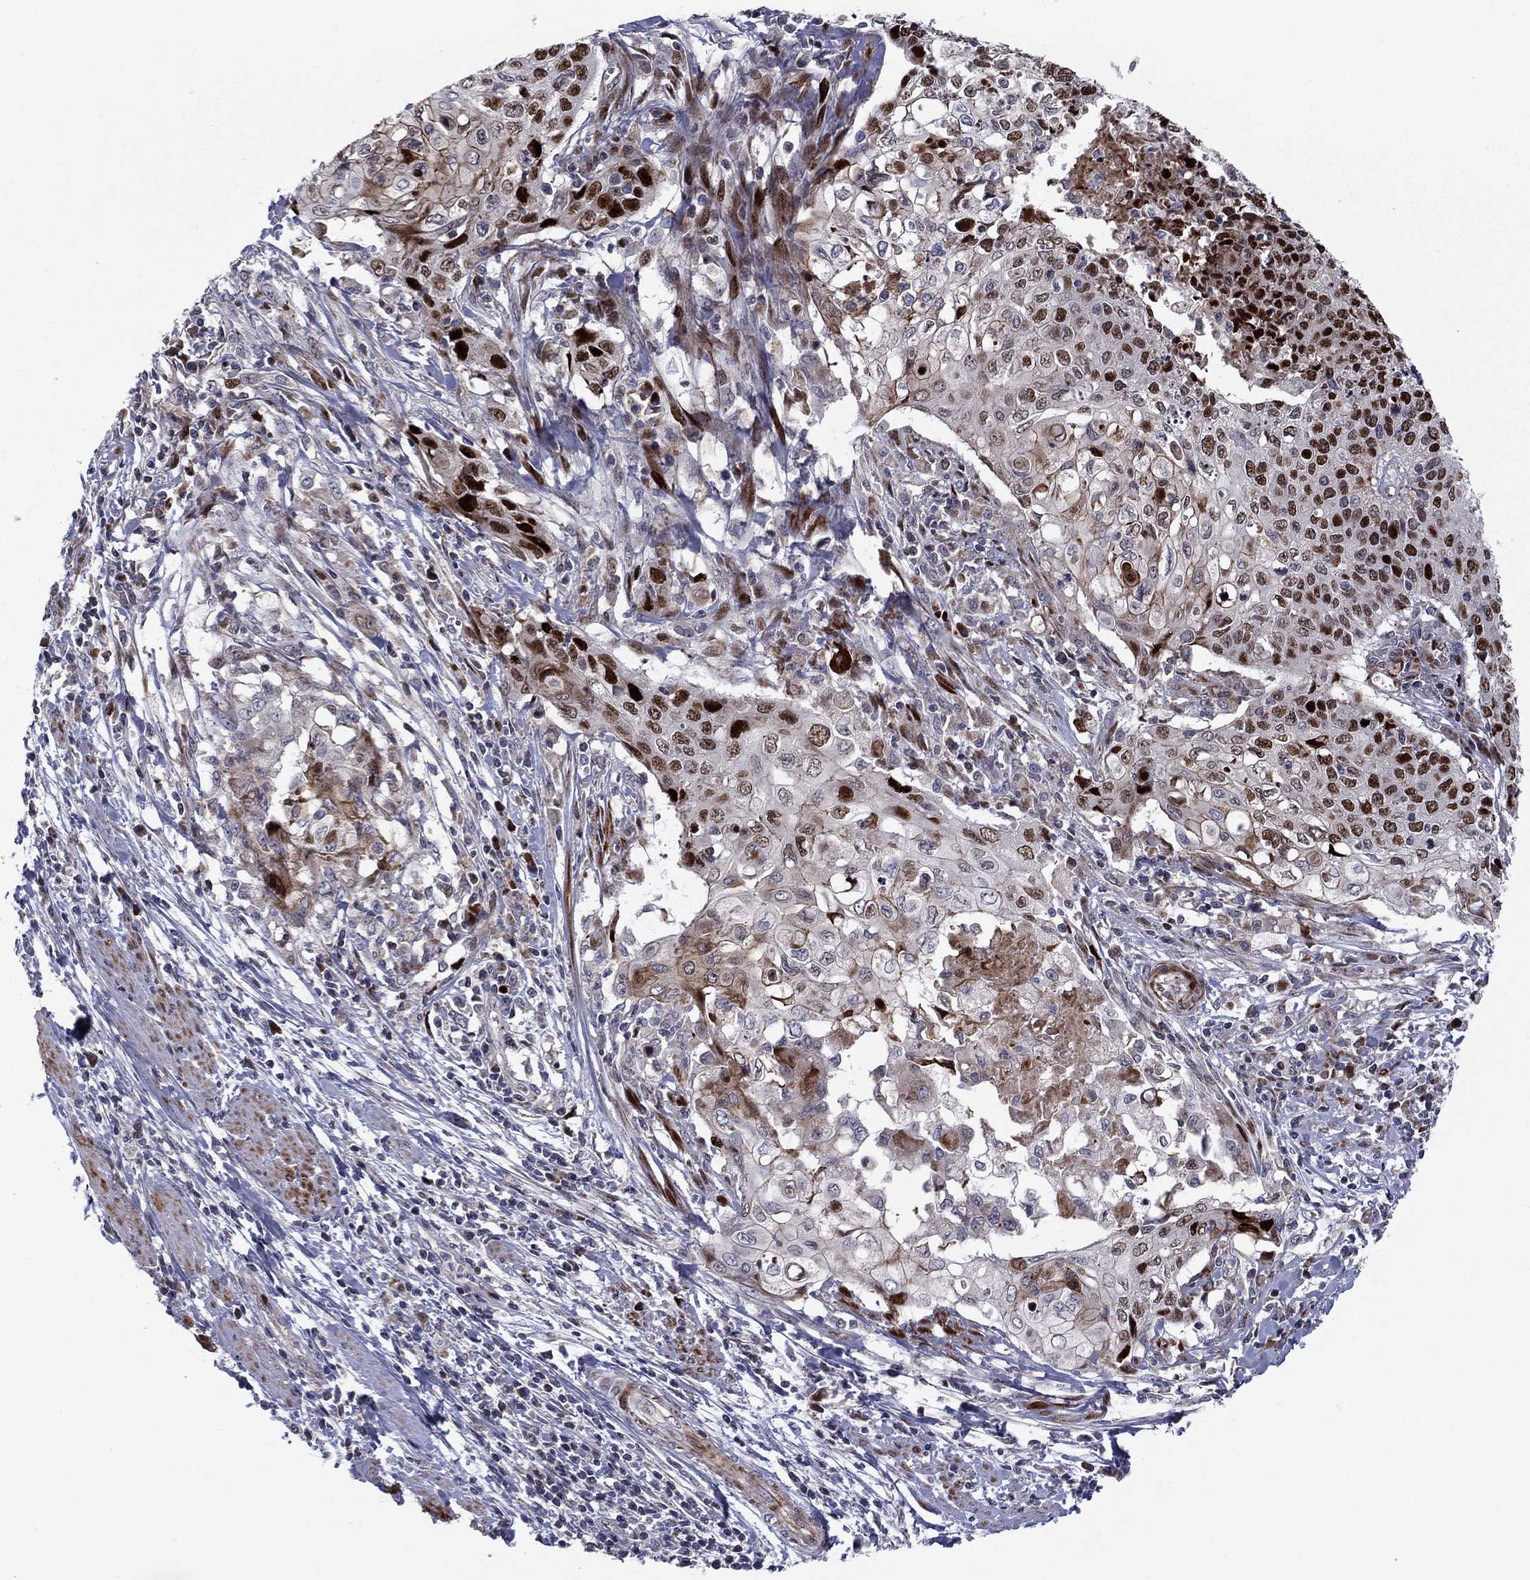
{"staining": {"intensity": "strong", "quantity": "25%-75%", "location": "nuclear"}, "tissue": "cervical cancer", "cell_type": "Tumor cells", "image_type": "cancer", "snomed": [{"axis": "morphology", "description": "Squamous cell carcinoma, NOS"}, {"axis": "topography", "description": "Cervix"}], "caption": "Brown immunohistochemical staining in human cervical cancer exhibits strong nuclear expression in approximately 25%-75% of tumor cells.", "gene": "MIOS", "patient": {"sex": "female", "age": 39}}